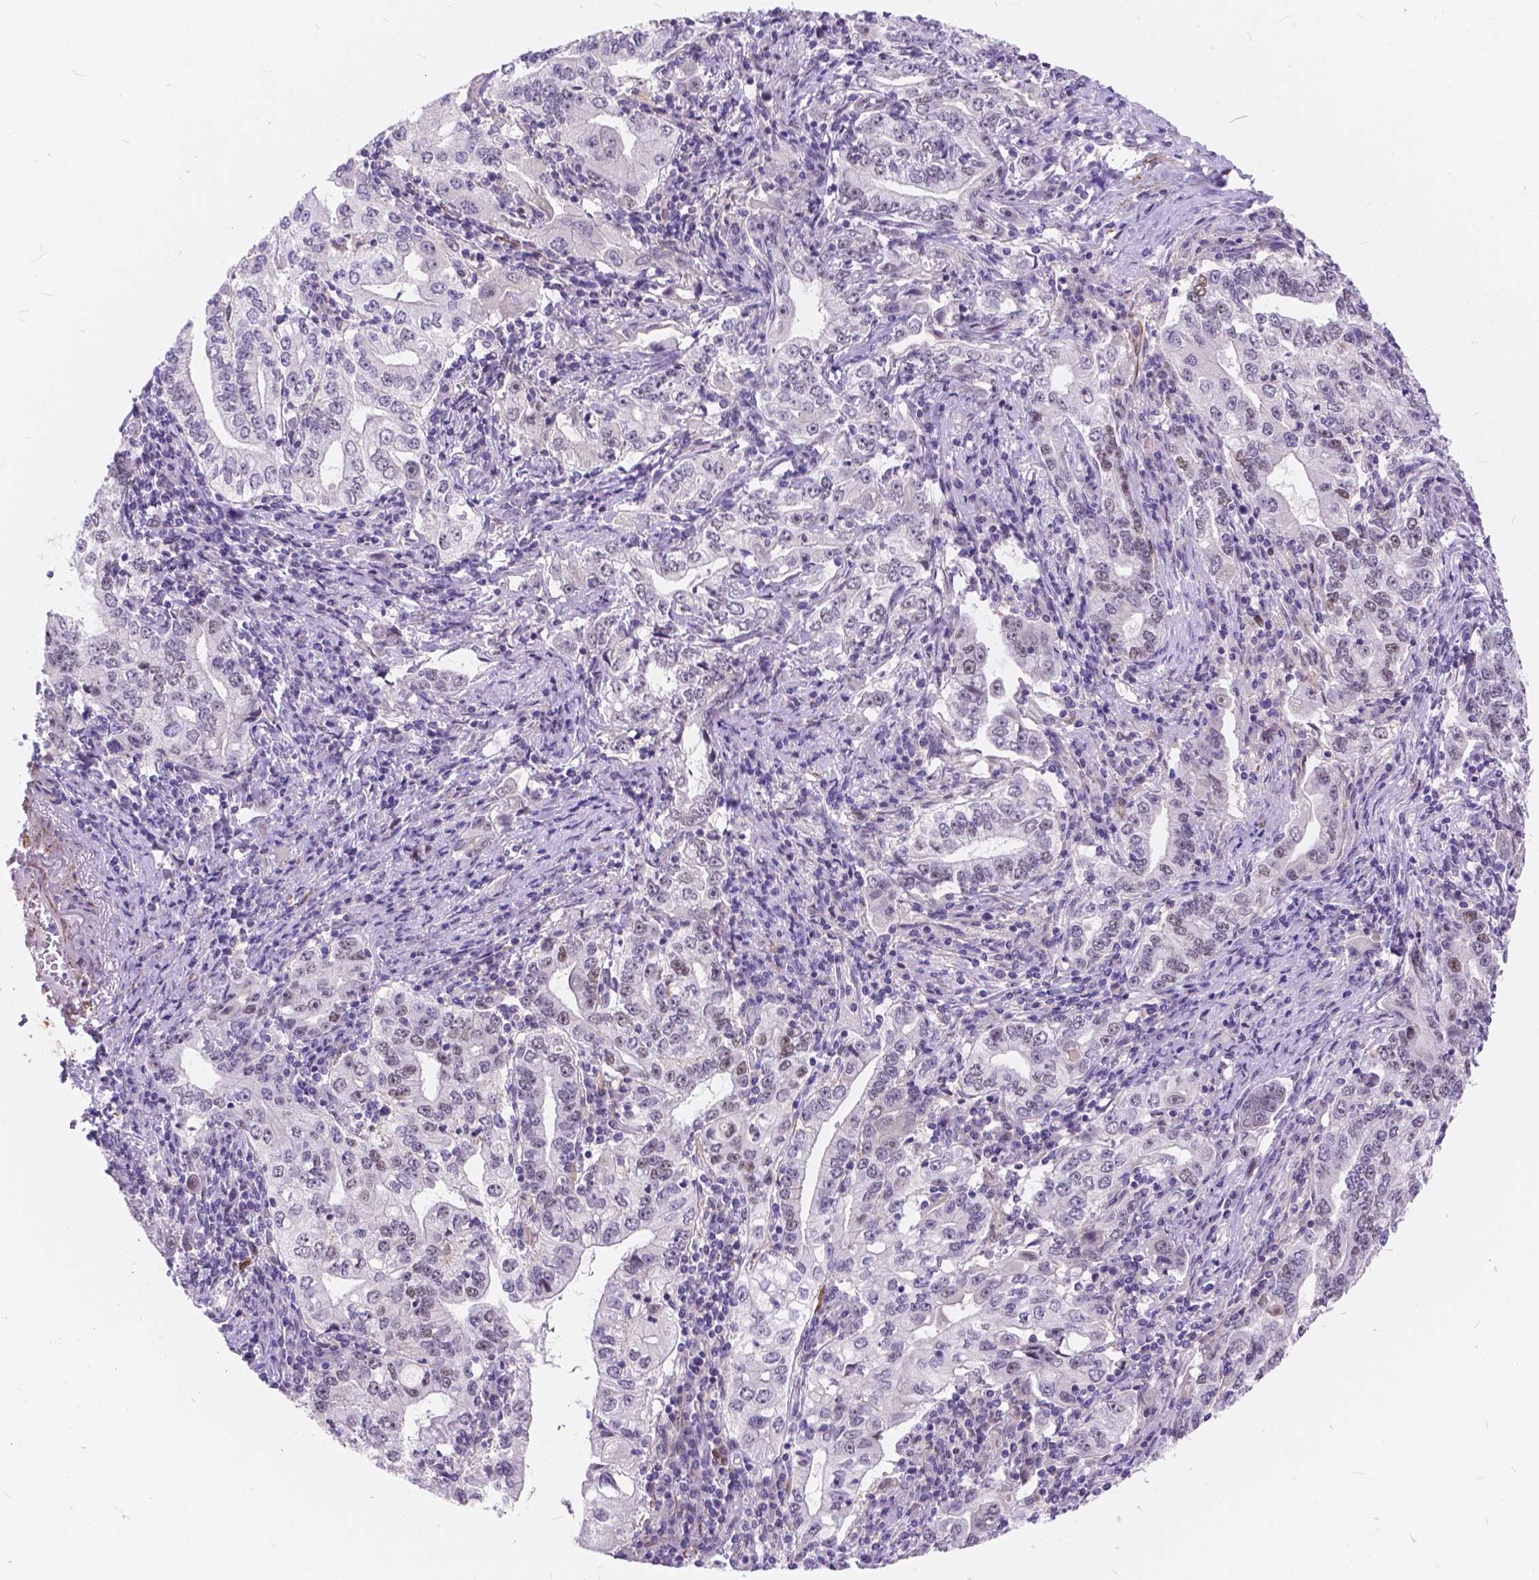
{"staining": {"intensity": "negative", "quantity": "none", "location": "none"}, "tissue": "stomach cancer", "cell_type": "Tumor cells", "image_type": "cancer", "snomed": [{"axis": "morphology", "description": "Adenocarcinoma, NOS"}, {"axis": "topography", "description": "Stomach, lower"}], "caption": "This is a photomicrograph of immunohistochemistry staining of adenocarcinoma (stomach), which shows no expression in tumor cells. Nuclei are stained in blue.", "gene": "MAN2C1", "patient": {"sex": "female", "age": 72}}